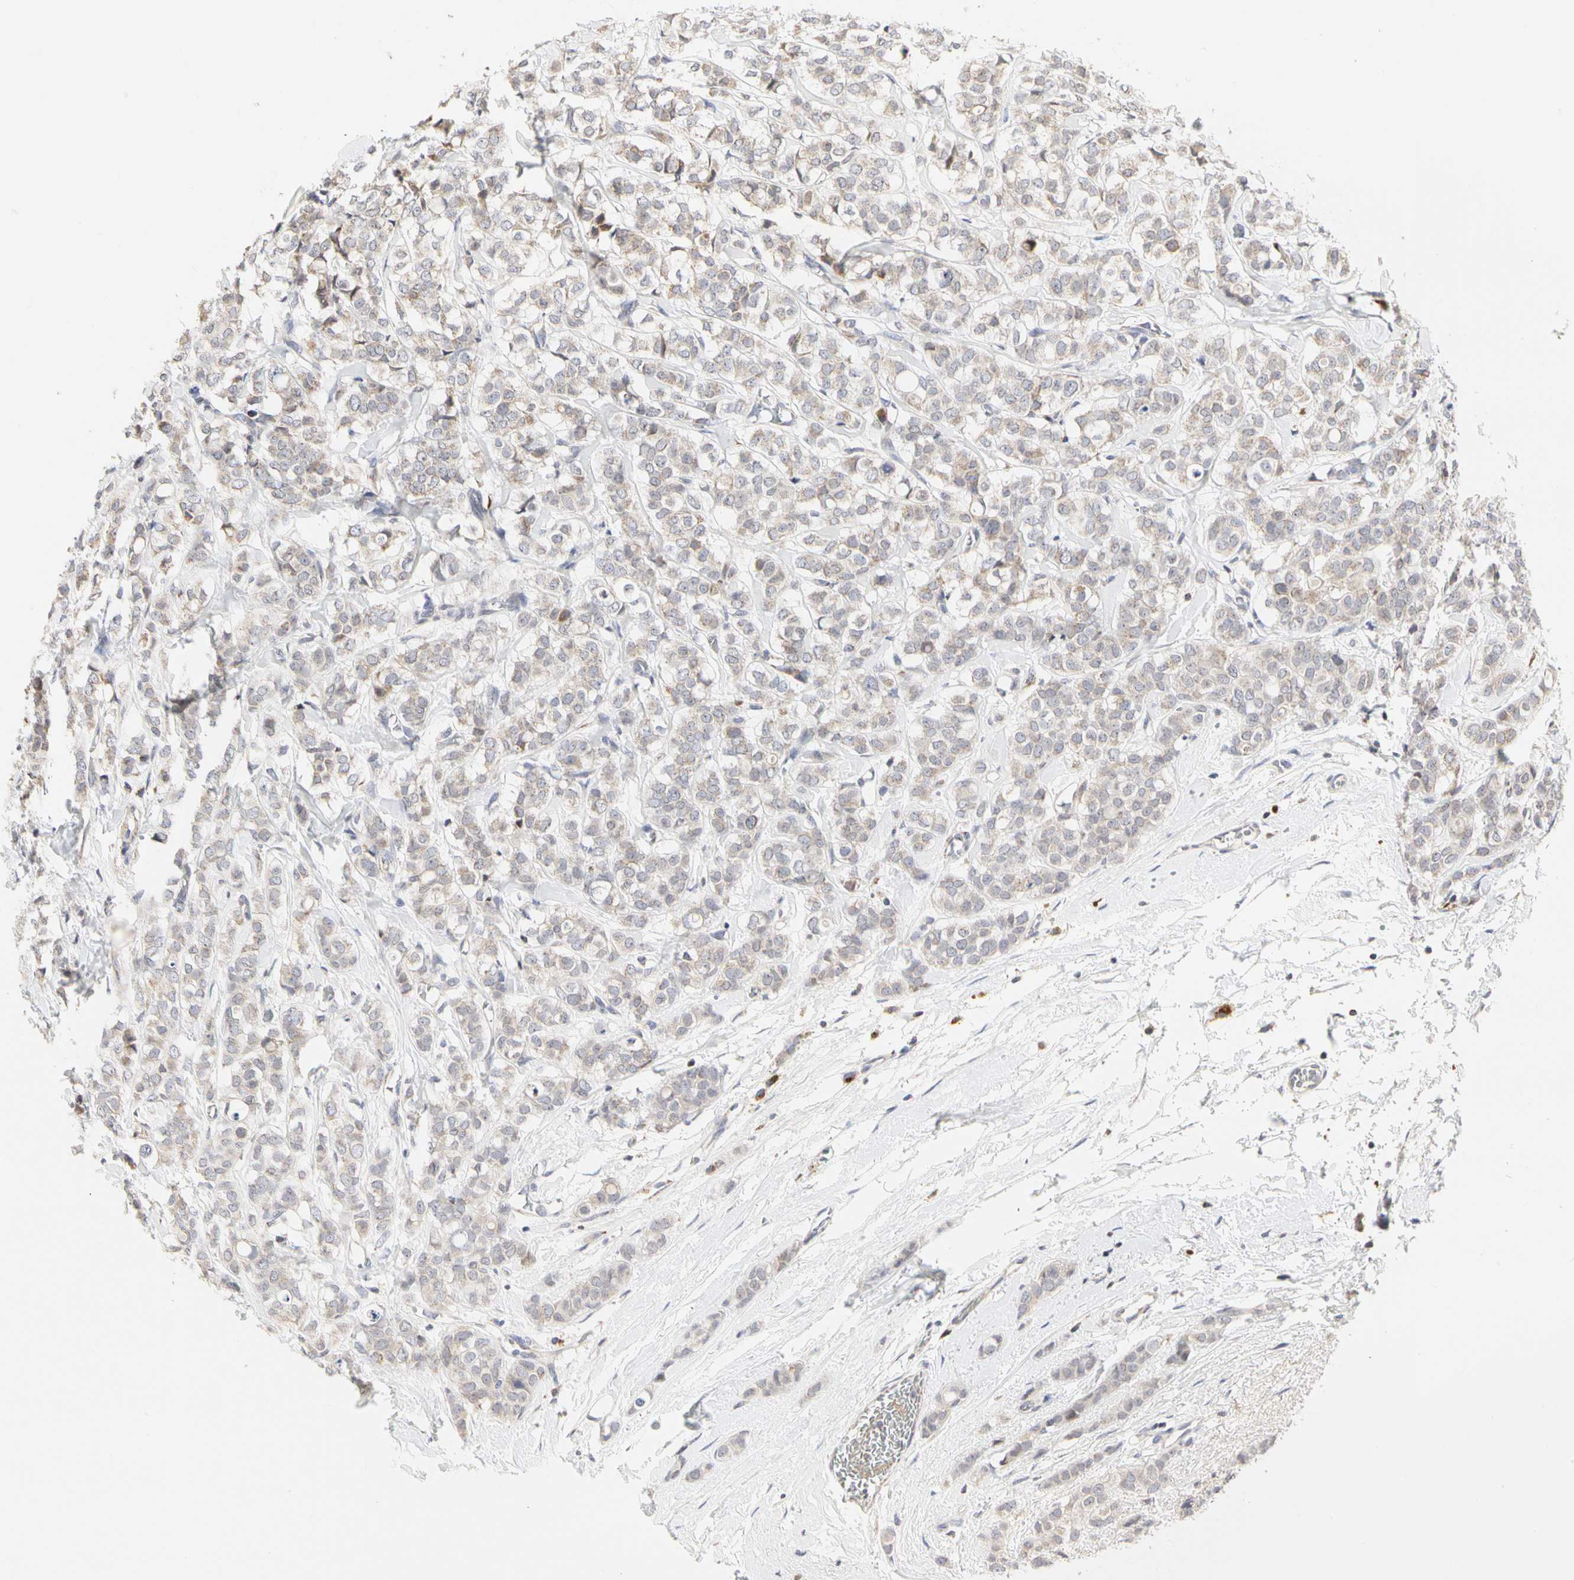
{"staining": {"intensity": "weak", "quantity": "<25%", "location": "cytoplasmic/membranous"}, "tissue": "breast cancer", "cell_type": "Tumor cells", "image_type": "cancer", "snomed": [{"axis": "morphology", "description": "Lobular carcinoma"}, {"axis": "topography", "description": "Breast"}], "caption": "Lobular carcinoma (breast) stained for a protein using IHC reveals no expression tumor cells.", "gene": "TSKU", "patient": {"sex": "female", "age": 60}}